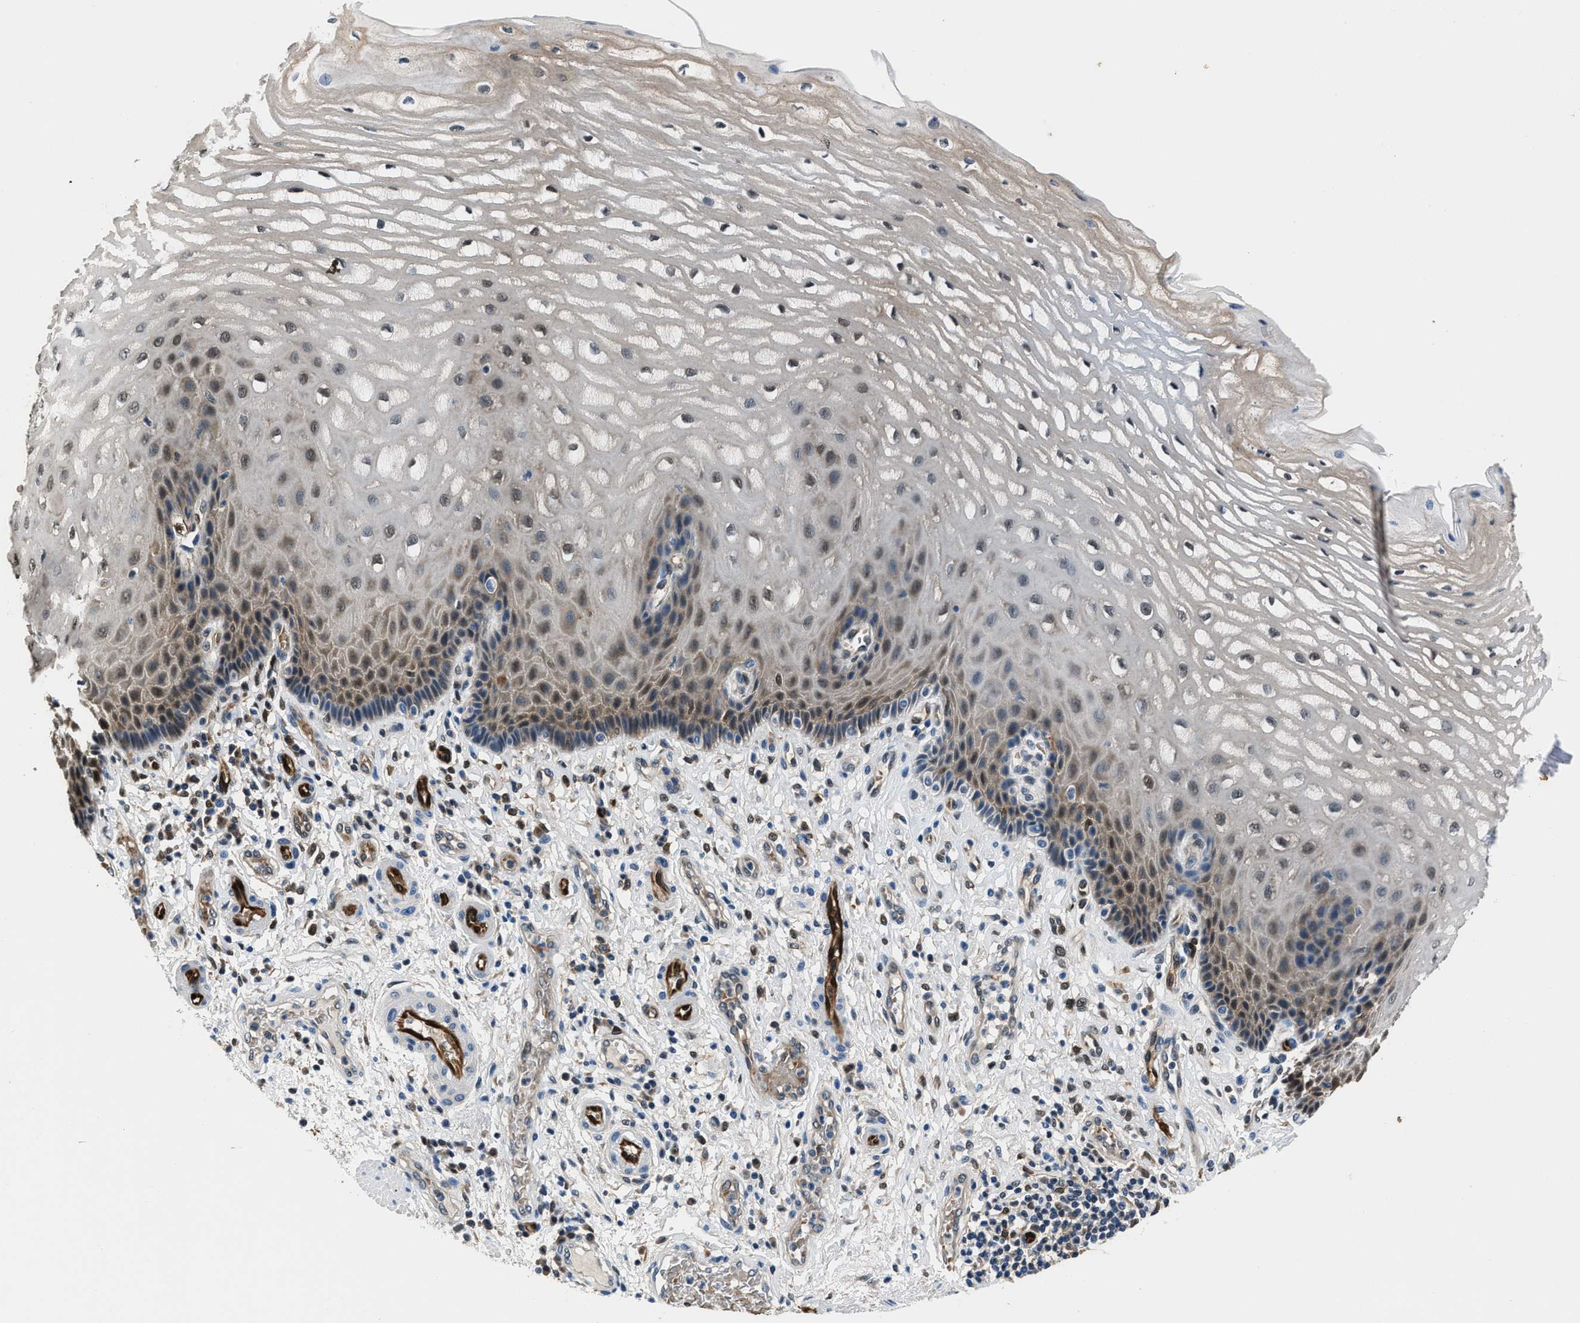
{"staining": {"intensity": "weak", "quantity": "25%-75%", "location": "cytoplasmic/membranous,nuclear"}, "tissue": "esophagus", "cell_type": "Squamous epithelial cells", "image_type": "normal", "snomed": [{"axis": "morphology", "description": "Normal tissue, NOS"}, {"axis": "topography", "description": "Esophagus"}], "caption": "A low amount of weak cytoplasmic/membranous,nuclear positivity is identified in about 25%-75% of squamous epithelial cells in normal esophagus.", "gene": "PPA1", "patient": {"sex": "male", "age": 54}}